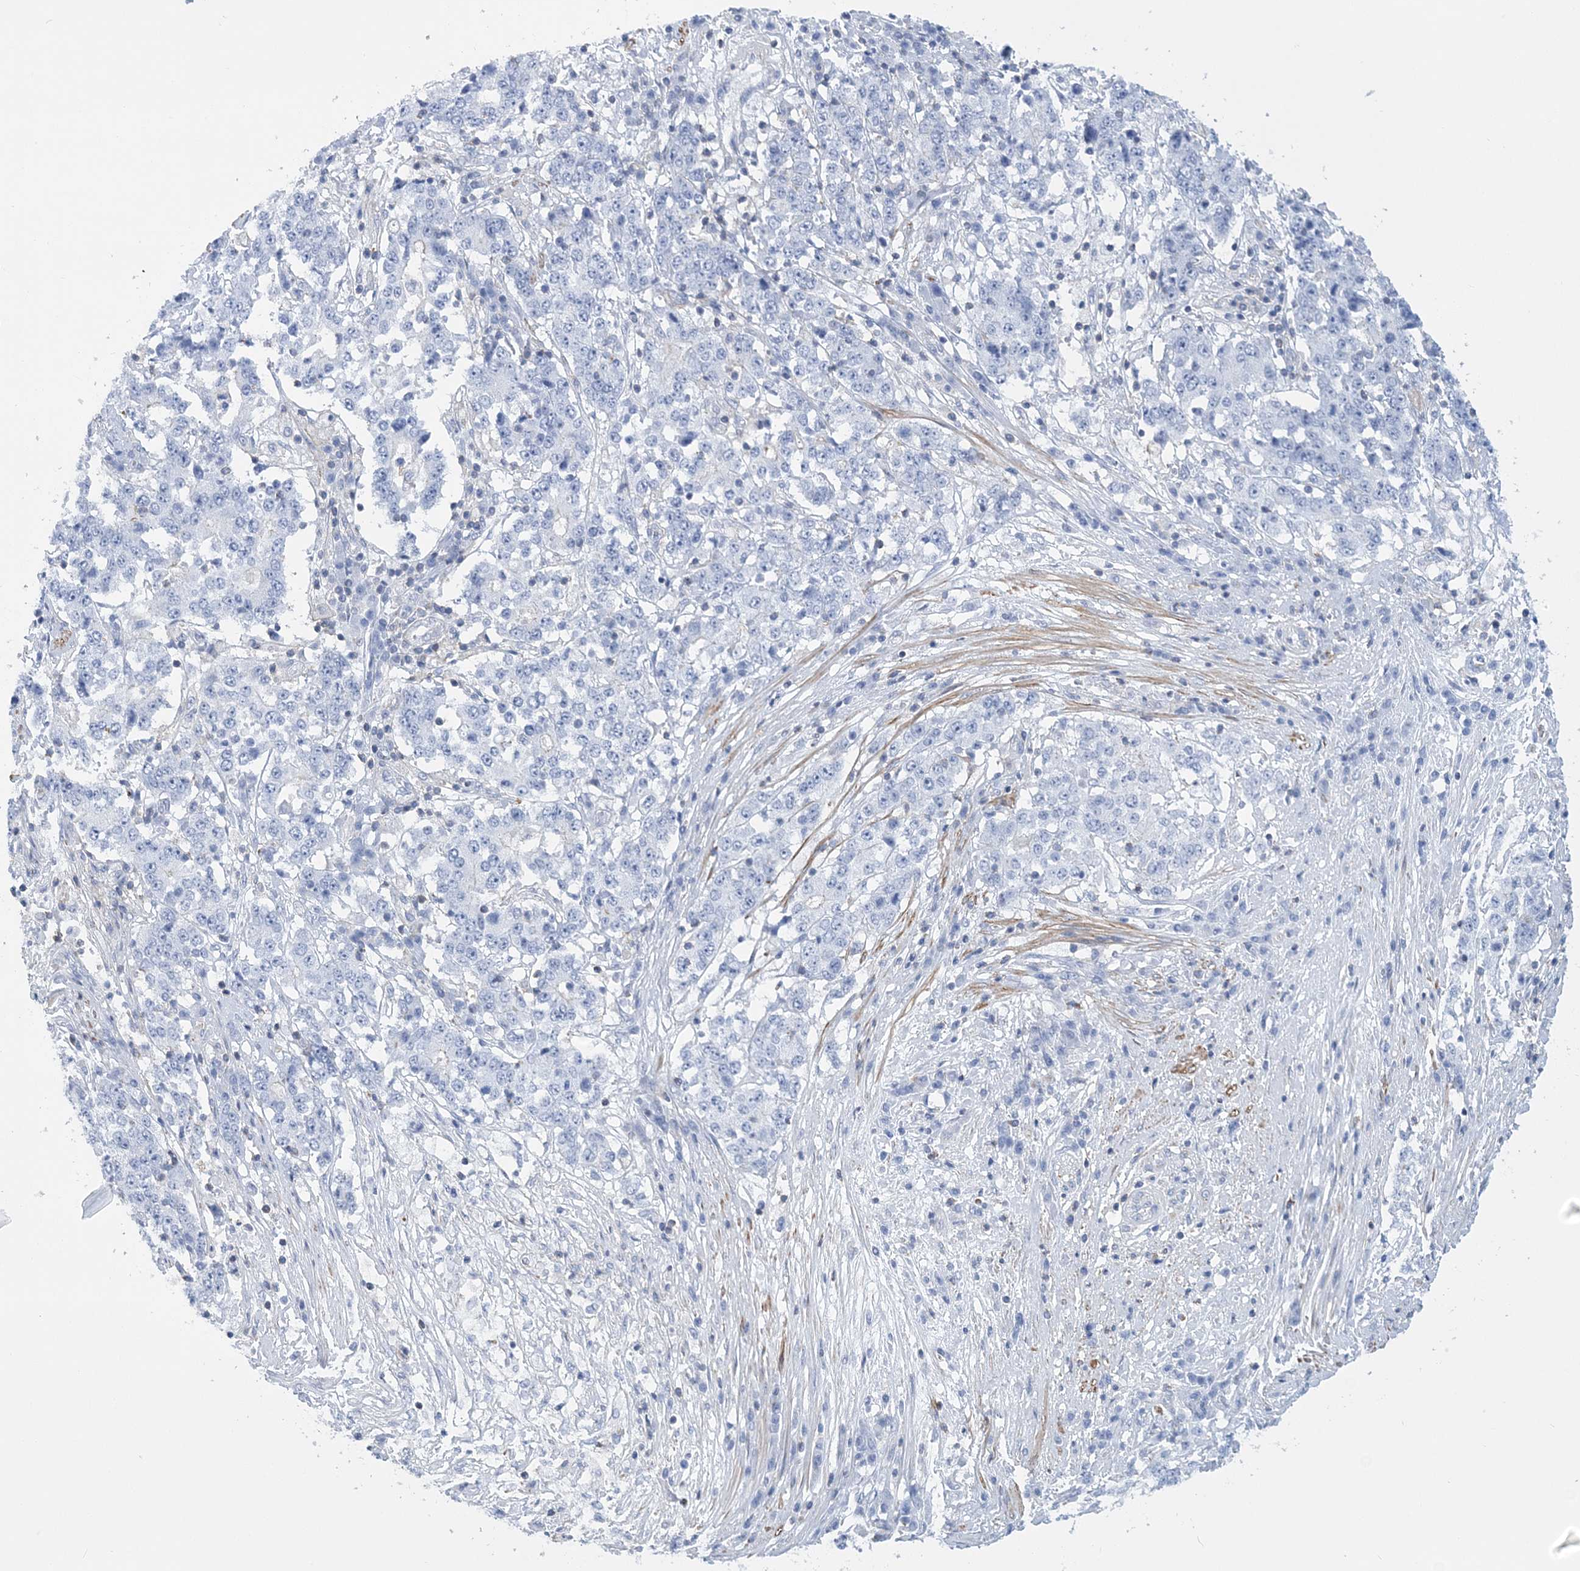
{"staining": {"intensity": "negative", "quantity": "none", "location": "none"}, "tissue": "stomach cancer", "cell_type": "Tumor cells", "image_type": "cancer", "snomed": [{"axis": "morphology", "description": "Adenocarcinoma, NOS"}, {"axis": "topography", "description": "Stomach"}], "caption": "Tumor cells are negative for protein expression in human stomach cancer (adenocarcinoma).", "gene": "C11orf21", "patient": {"sex": "male", "age": 59}}